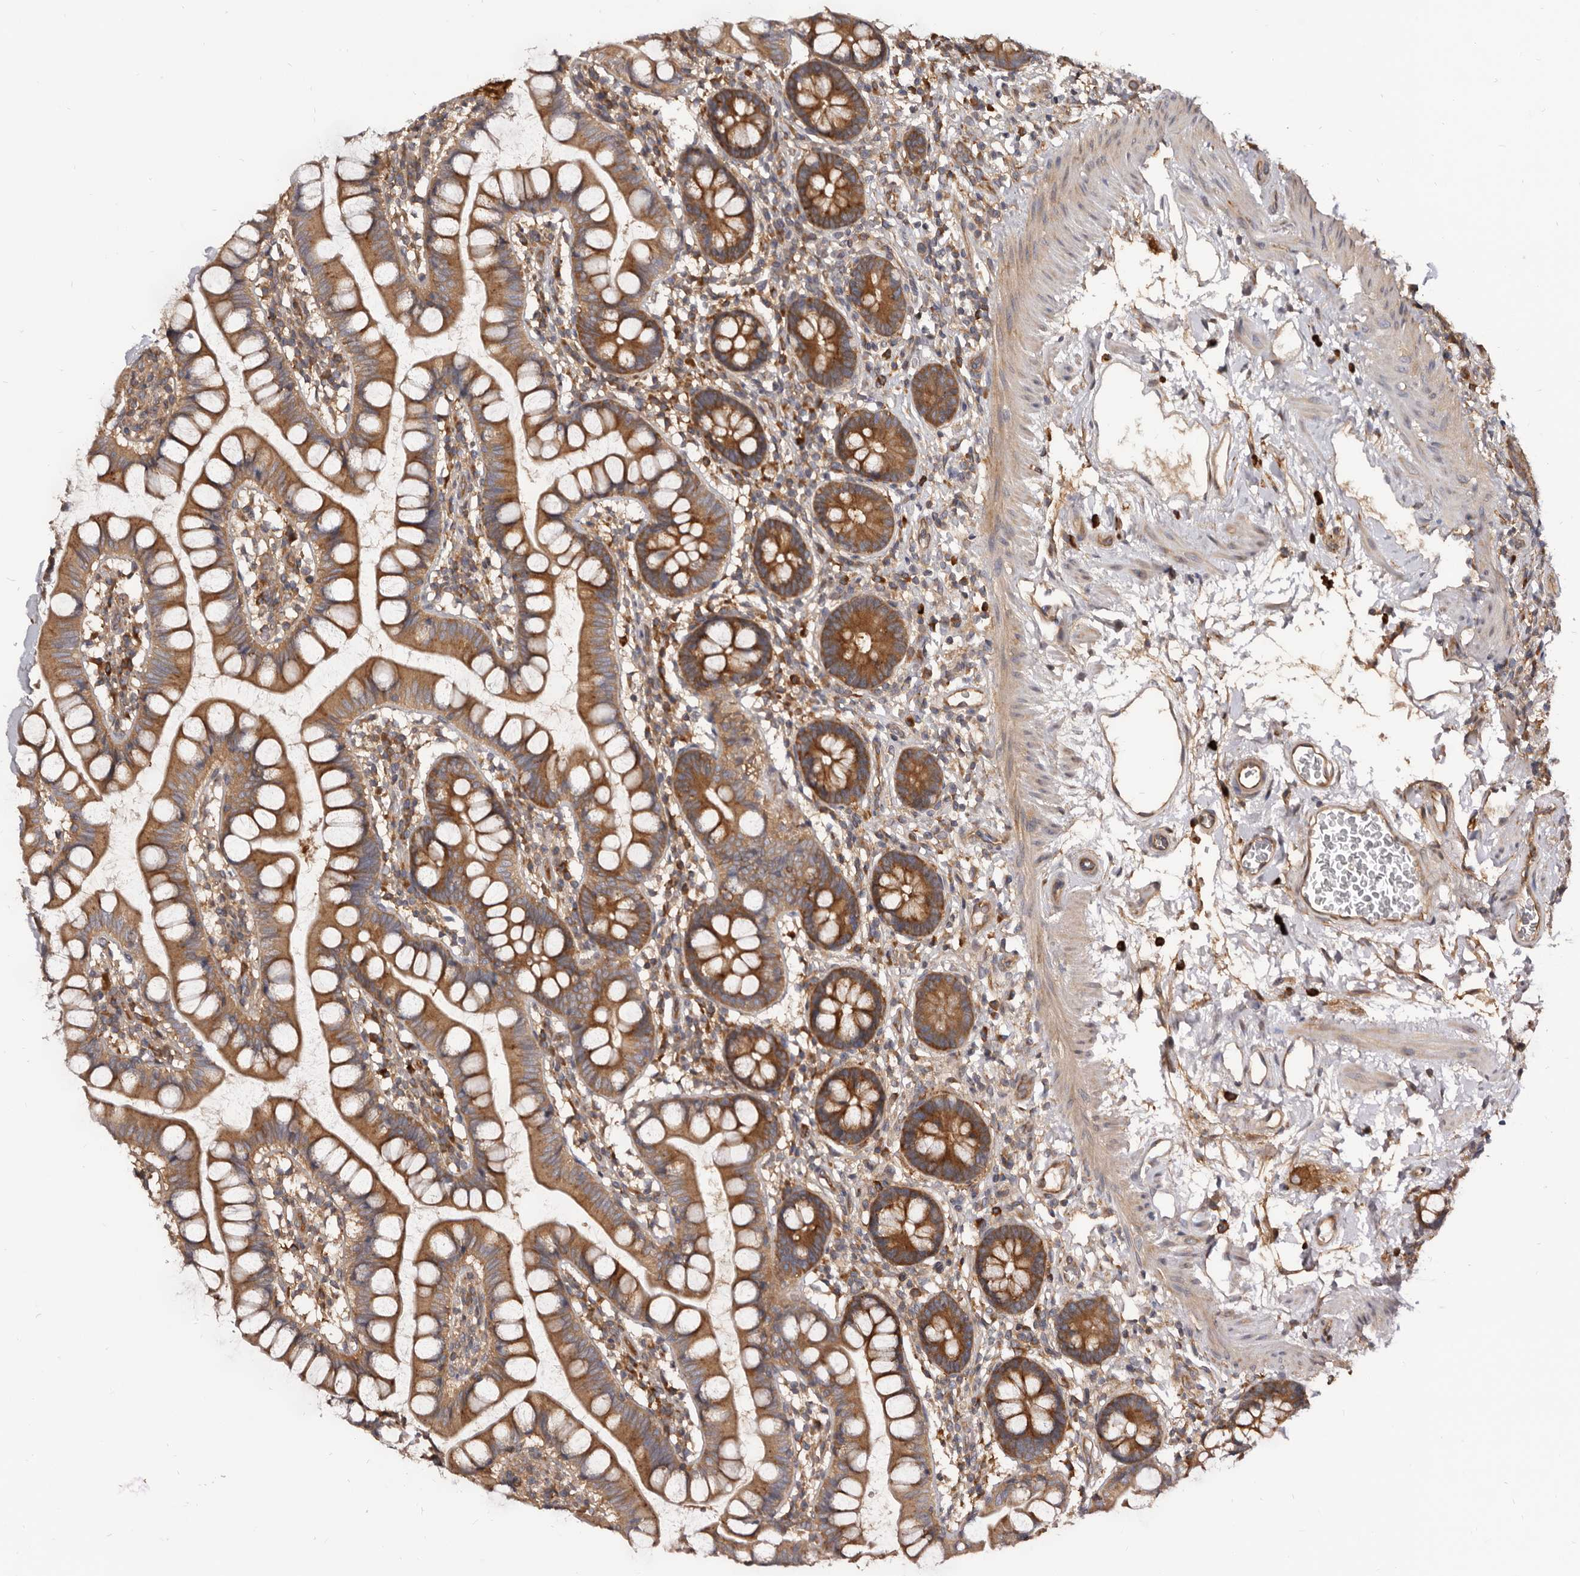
{"staining": {"intensity": "moderate", "quantity": ">75%", "location": "cytoplasmic/membranous"}, "tissue": "small intestine", "cell_type": "Glandular cells", "image_type": "normal", "snomed": [{"axis": "morphology", "description": "Normal tissue, NOS"}, {"axis": "topography", "description": "Small intestine"}], "caption": "Protein expression by immunohistochemistry displays moderate cytoplasmic/membranous expression in approximately >75% of glandular cells in normal small intestine. (Brightfield microscopy of DAB IHC at high magnification).", "gene": "ADAMTS20", "patient": {"sex": "female", "age": 84}}